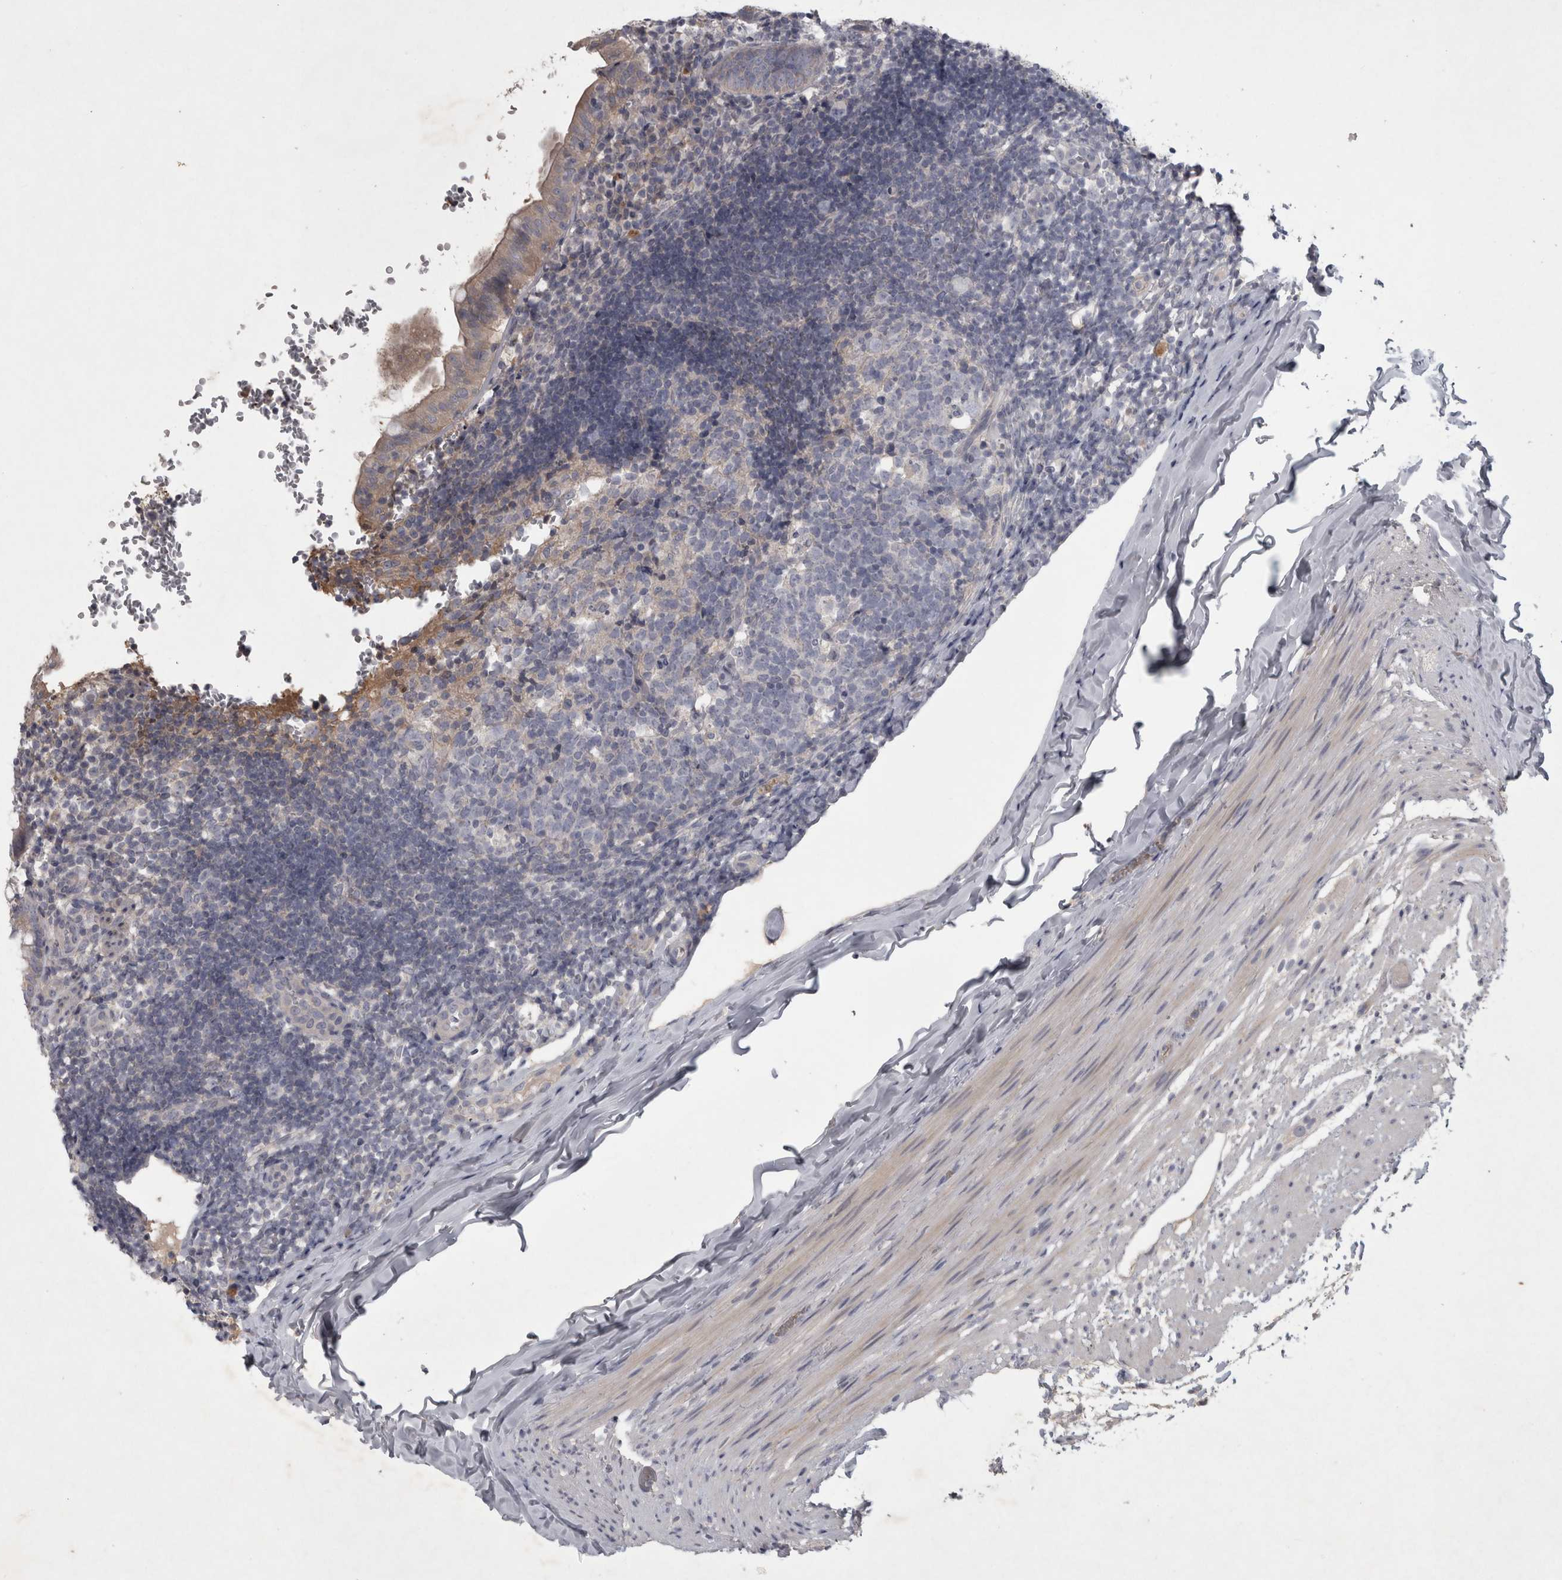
{"staining": {"intensity": "weak", "quantity": "25%-75%", "location": "cytoplasmic/membranous"}, "tissue": "appendix", "cell_type": "Glandular cells", "image_type": "normal", "snomed": [{"axis": "morphology", "description": "Normal tissue, NOS"}, {"axis": "topography", "description": "Appendix"}], "caption": "Immunohistochemistry histopathology image of unremarkable human appendix stained for a protein (brown), which exhibits low levels of weak cytoplasmic/membranous staining in about 25%-75% of glandular cells.", "gene": "ENPP7", "patient": {"sex": "male", "age": 8}}